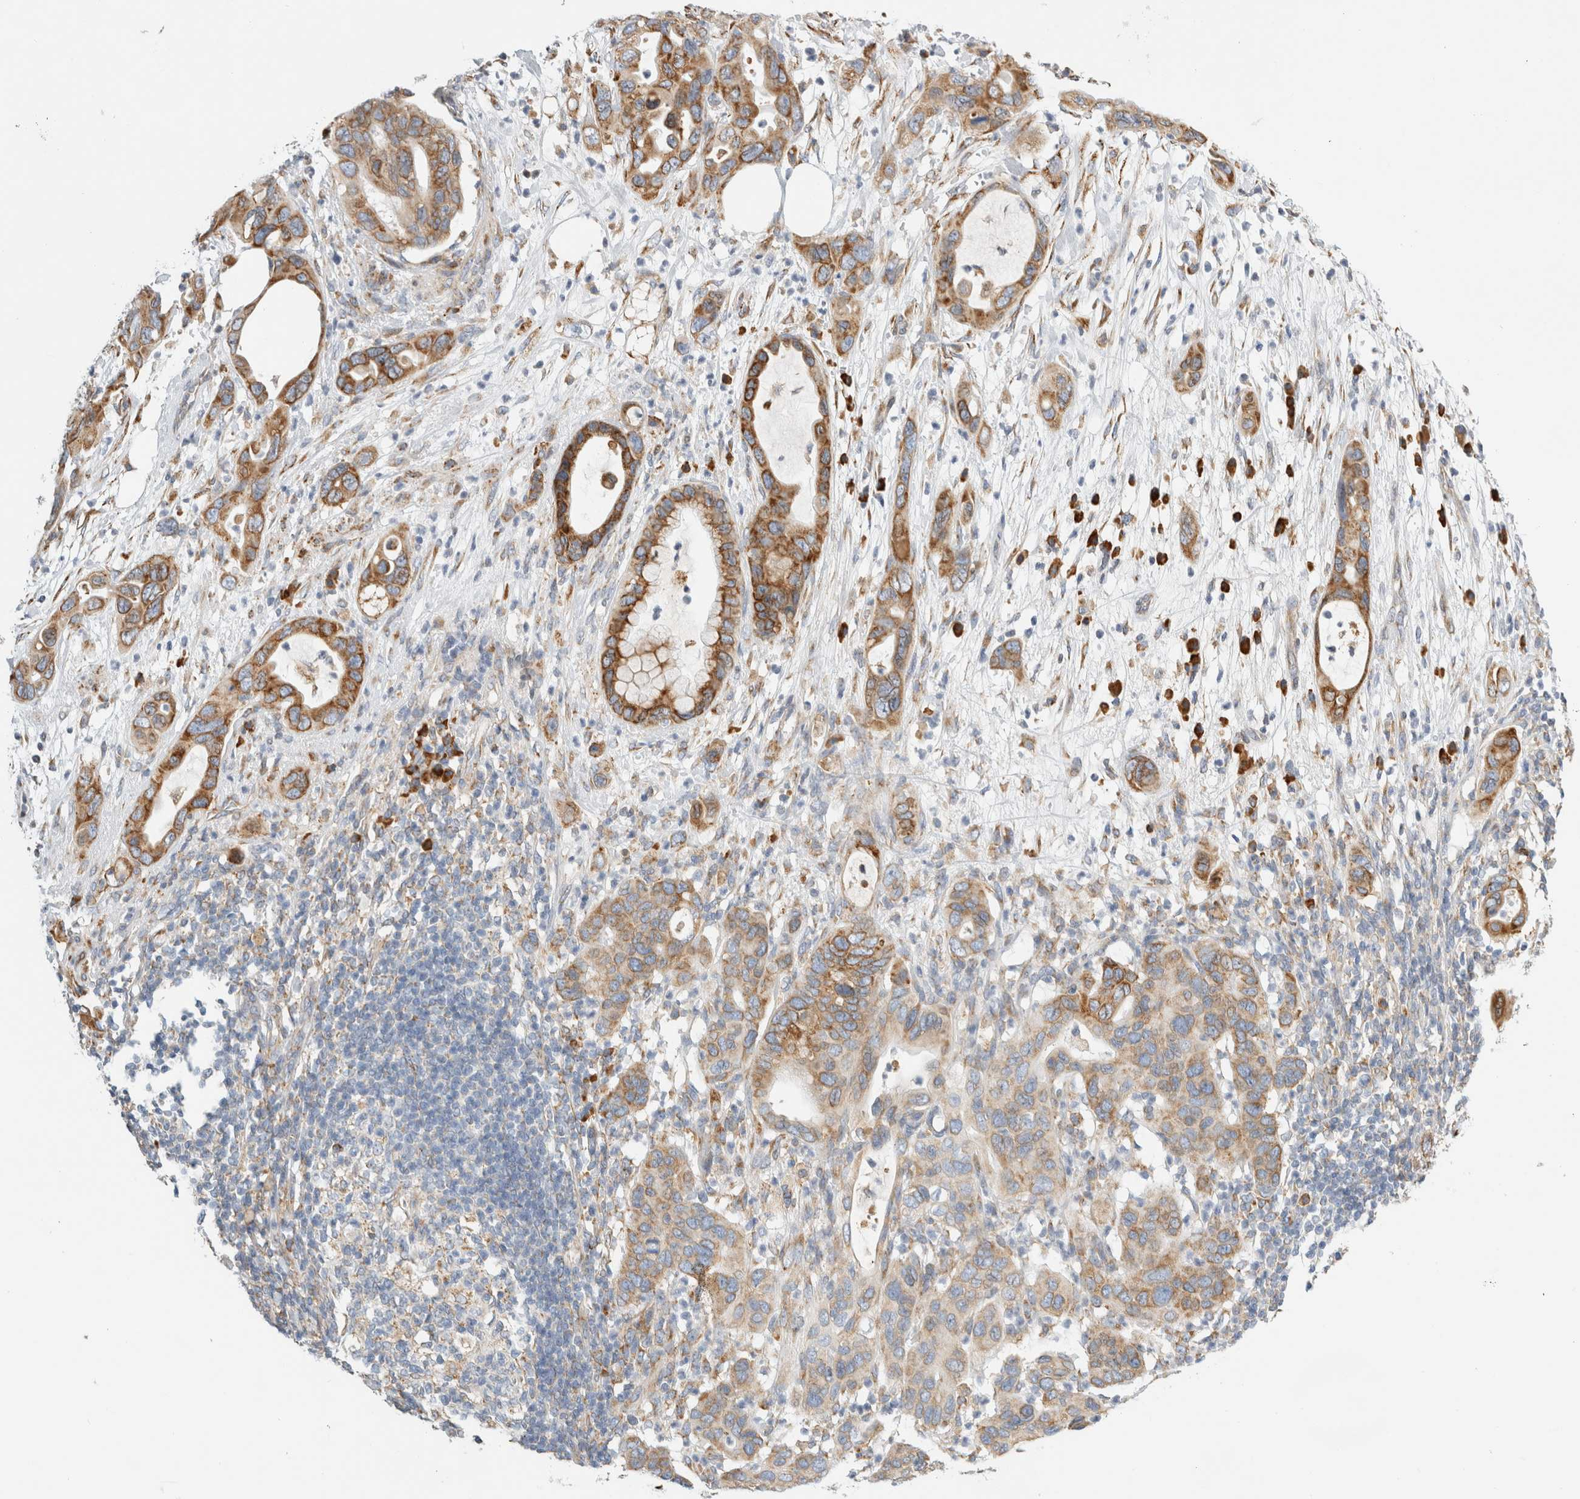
{"staining": {"intensity": "moderate", "quantity": ">75%", "location": "cytoplasmic/membranous"}, "tissue": "pancreatic cancer", "cell_type": "Tumor cells", "image_type": "cancer", "snomed": [{"axis": "morphology", "description": "Adenocarcinoma, NOS"}, {"axis": "topography", "description": "Pancreas"}], "caption": "Immunohistochemical staining of human pancreatic cancer shows medium levels of moderate cytoplasmic/membranous expression in approximately >75% of tumor cells. (DAB IHC, brown staining for protein, blue staining for nuclei).", "gene": "RPN2", "patient": {"sex": "female", "age": 71}}